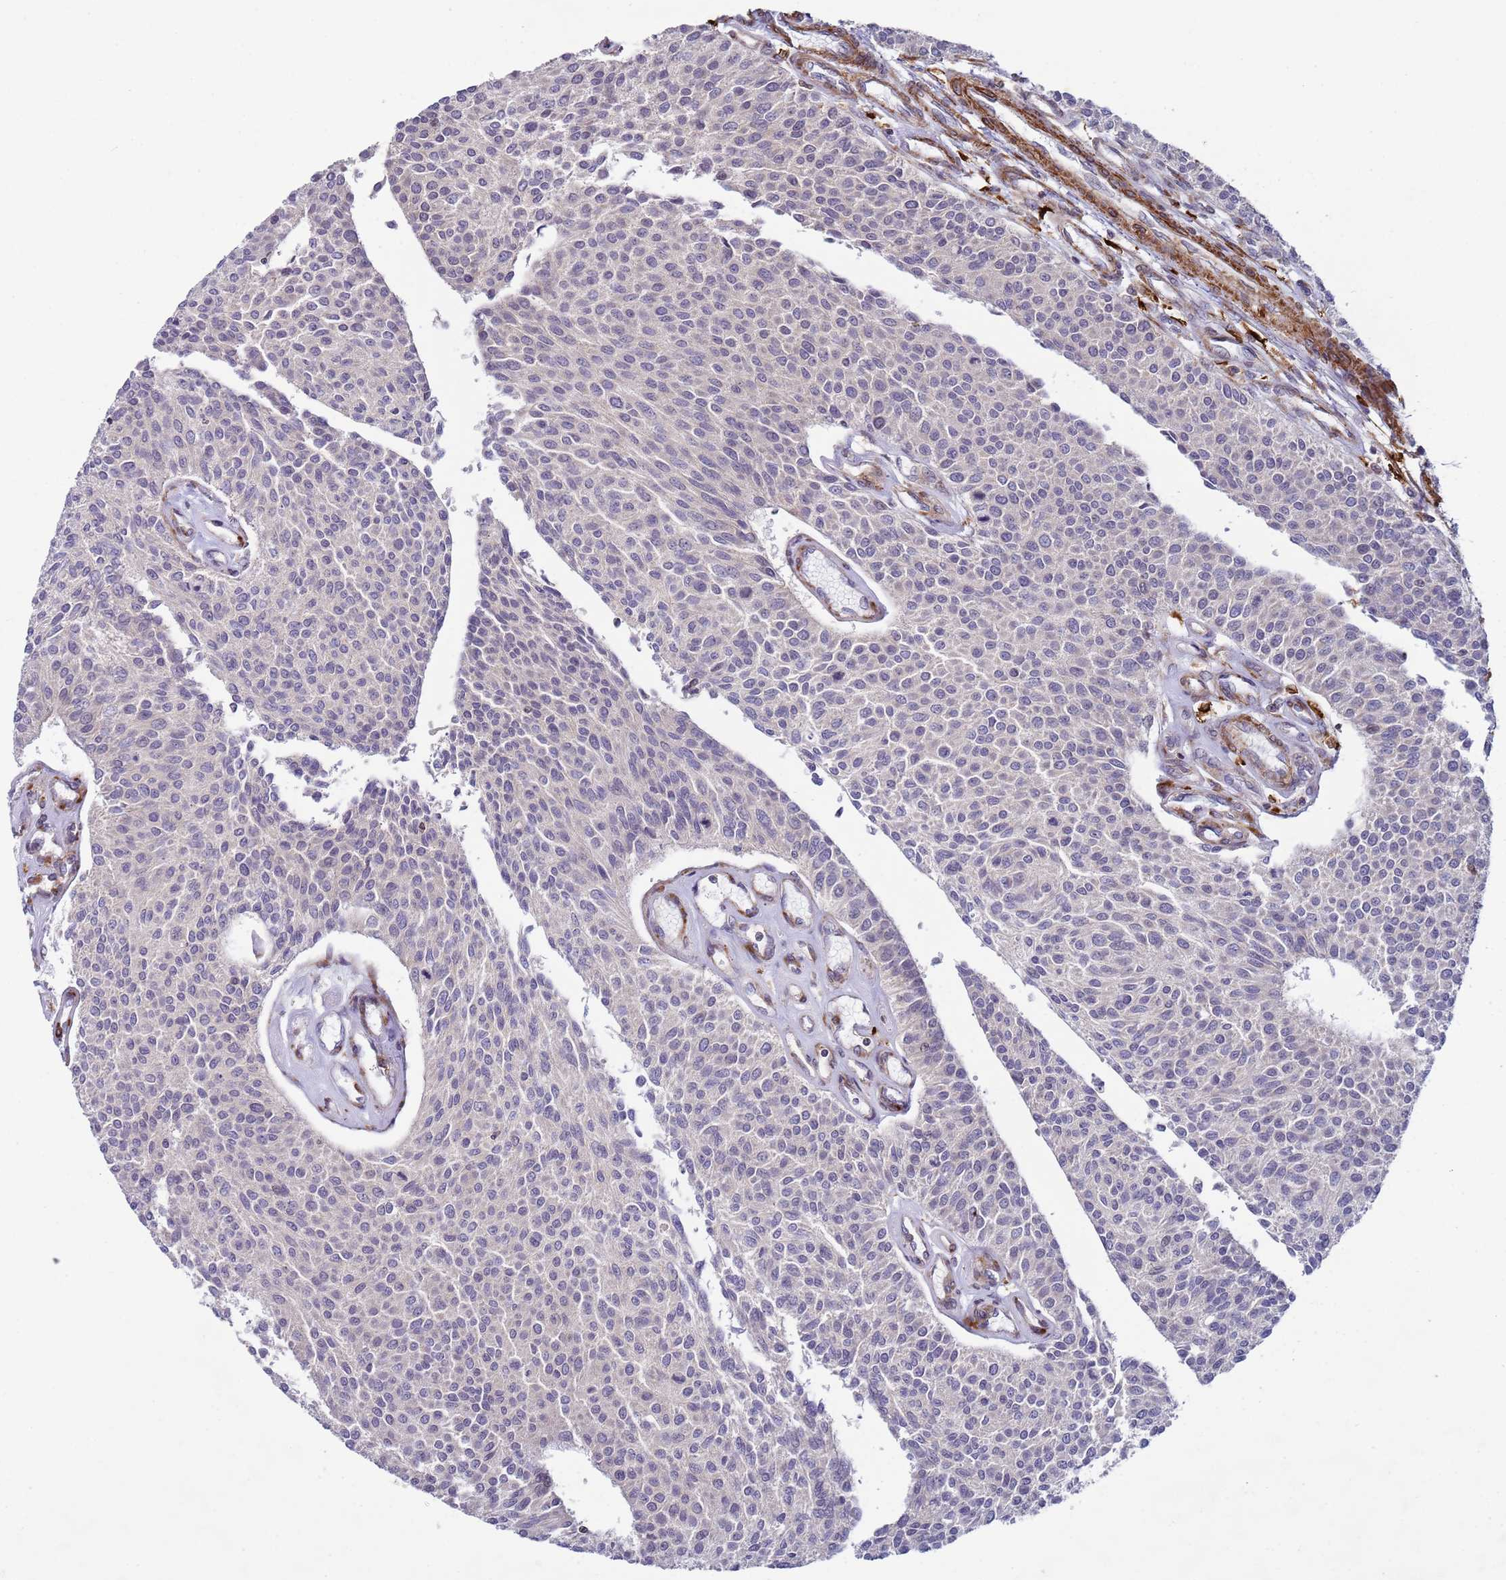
{"staining": {"intensity": "negative", "quantity": "none", "location": "none"}, "tissue": "urothelial cancer", "cell_type": "Tumor cells", "image_type": "cancer", "snomed": [{"axis": "morphology", "description": "Urothelial carcinoma, NOS"}, {"axis": "topography", "description": "Urinary bladder"}], "caption": "The IHC image has no significant positivity in tumor cells of urothelial cancer tissue.", "gene": "SNAPC4", "patient": {"sex": "male", "age": 55}}